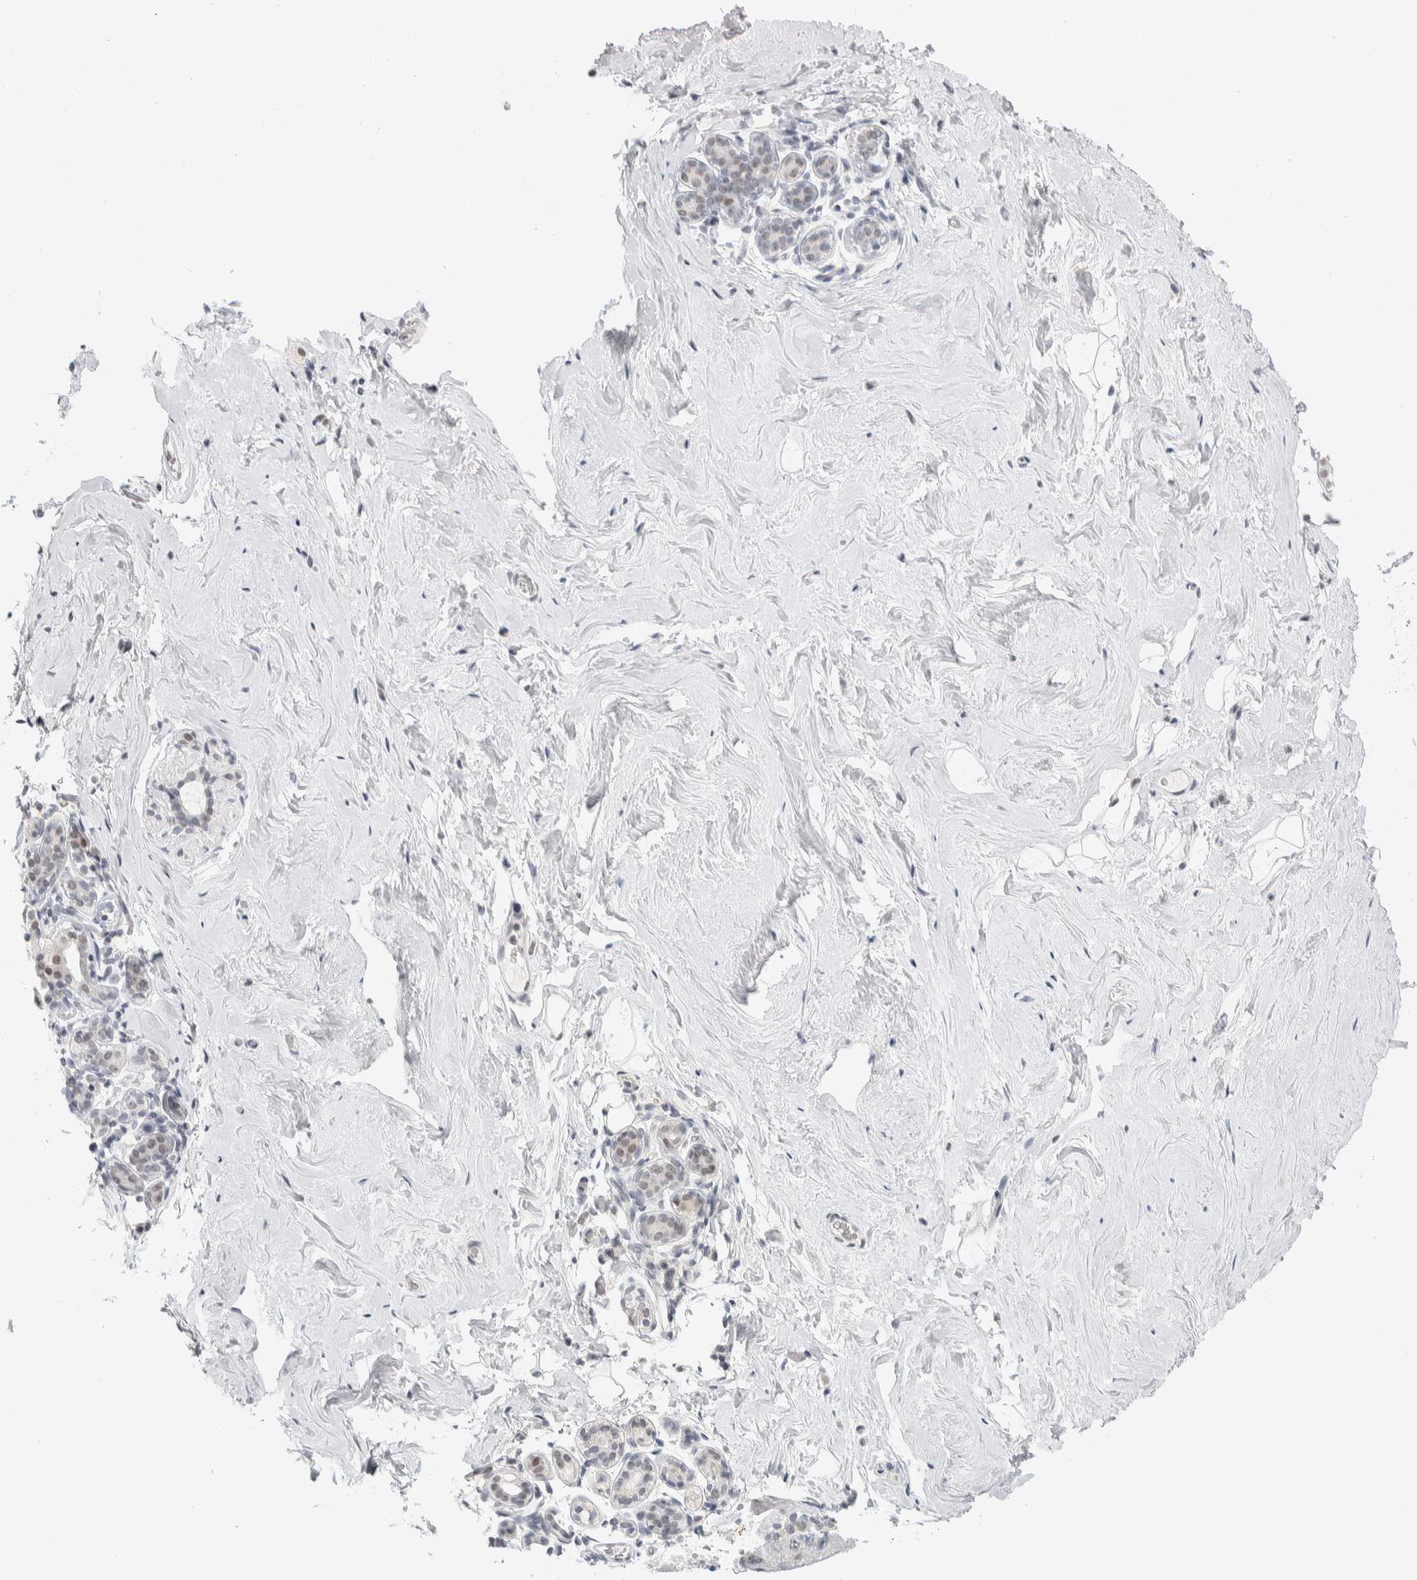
{"staining": {"intensity": "negative", "quantity": "none", "location": "none"}, "tissue": "breast", "cell_type": "Adipocytes", "image_type": "normal", "snomed": [{"axis": "morphology", "description": "Normal tissue, NOS"}, {"axis": "topography", "description": "Breast"}], "caption": "A histopathology image of breast stained for a protein displays no brown staining in adipocytes.", "gene": "CDH17", "patient": {"sex": "female", "age": 75}}